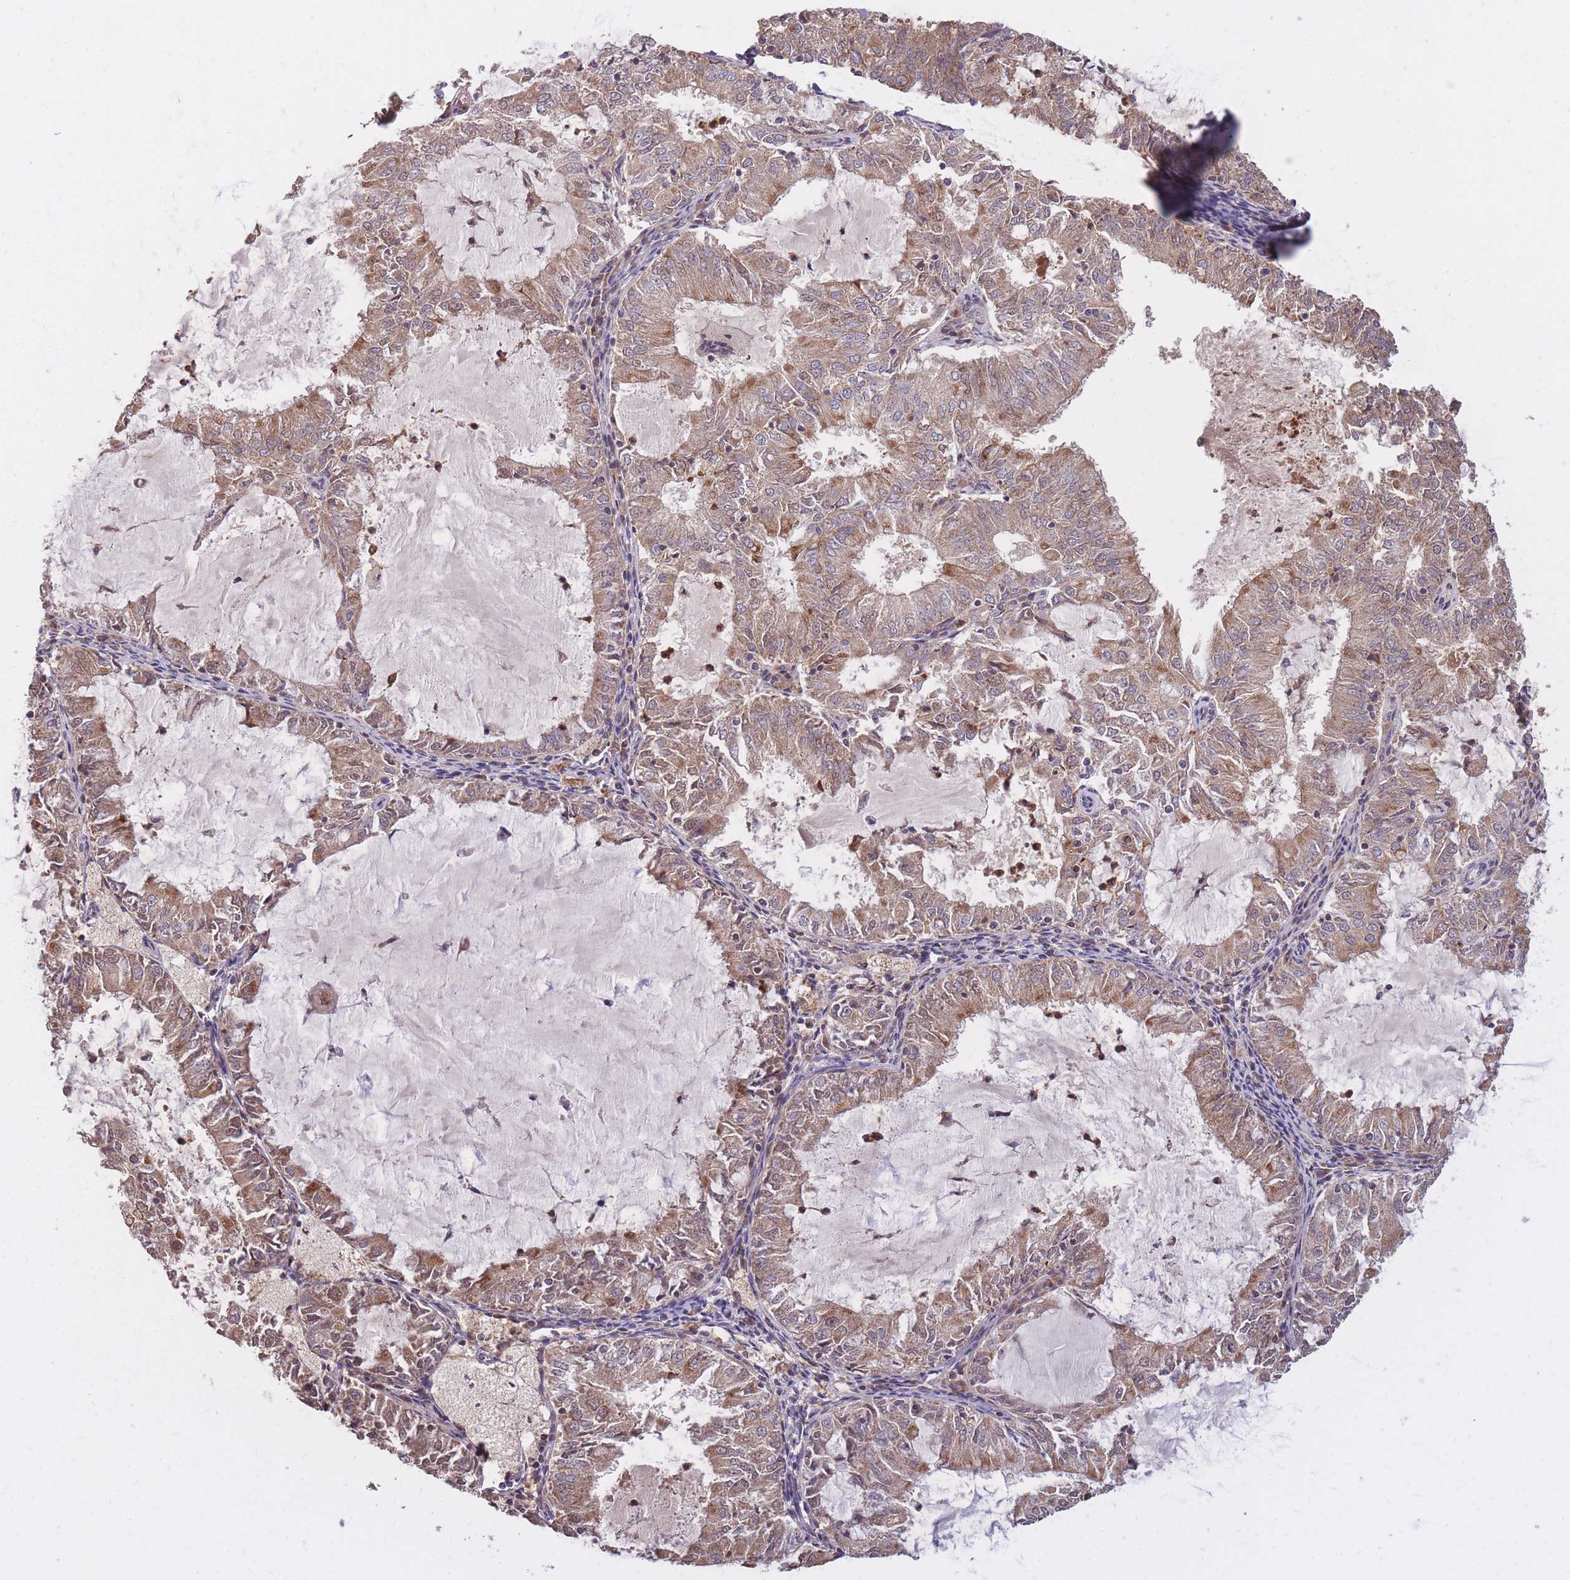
{"staining": {"intensity": "moderate", "quantity": ">75%", "location": "cytoplasmic/membranous"}, "tissue": "endometrial cancer", "cell_type": "Tumor cells", "image_type": "cancer", "snomed": [{"axis": "morphology", "description": "Adenocarcinoma, NOS"}, {"axis": "topography", "description": "Endometrium"}], "caption": "The immunohistochemical stain highlights moderate cytoplasmic/membranous staining in tumor cells of endometrial cancer (adenocarcinoma) tissue. (IHC, brightfield microscopy, high magnification).", "gene": "IGF2BP2", "patient": {"sex": "female", "age": 57}}